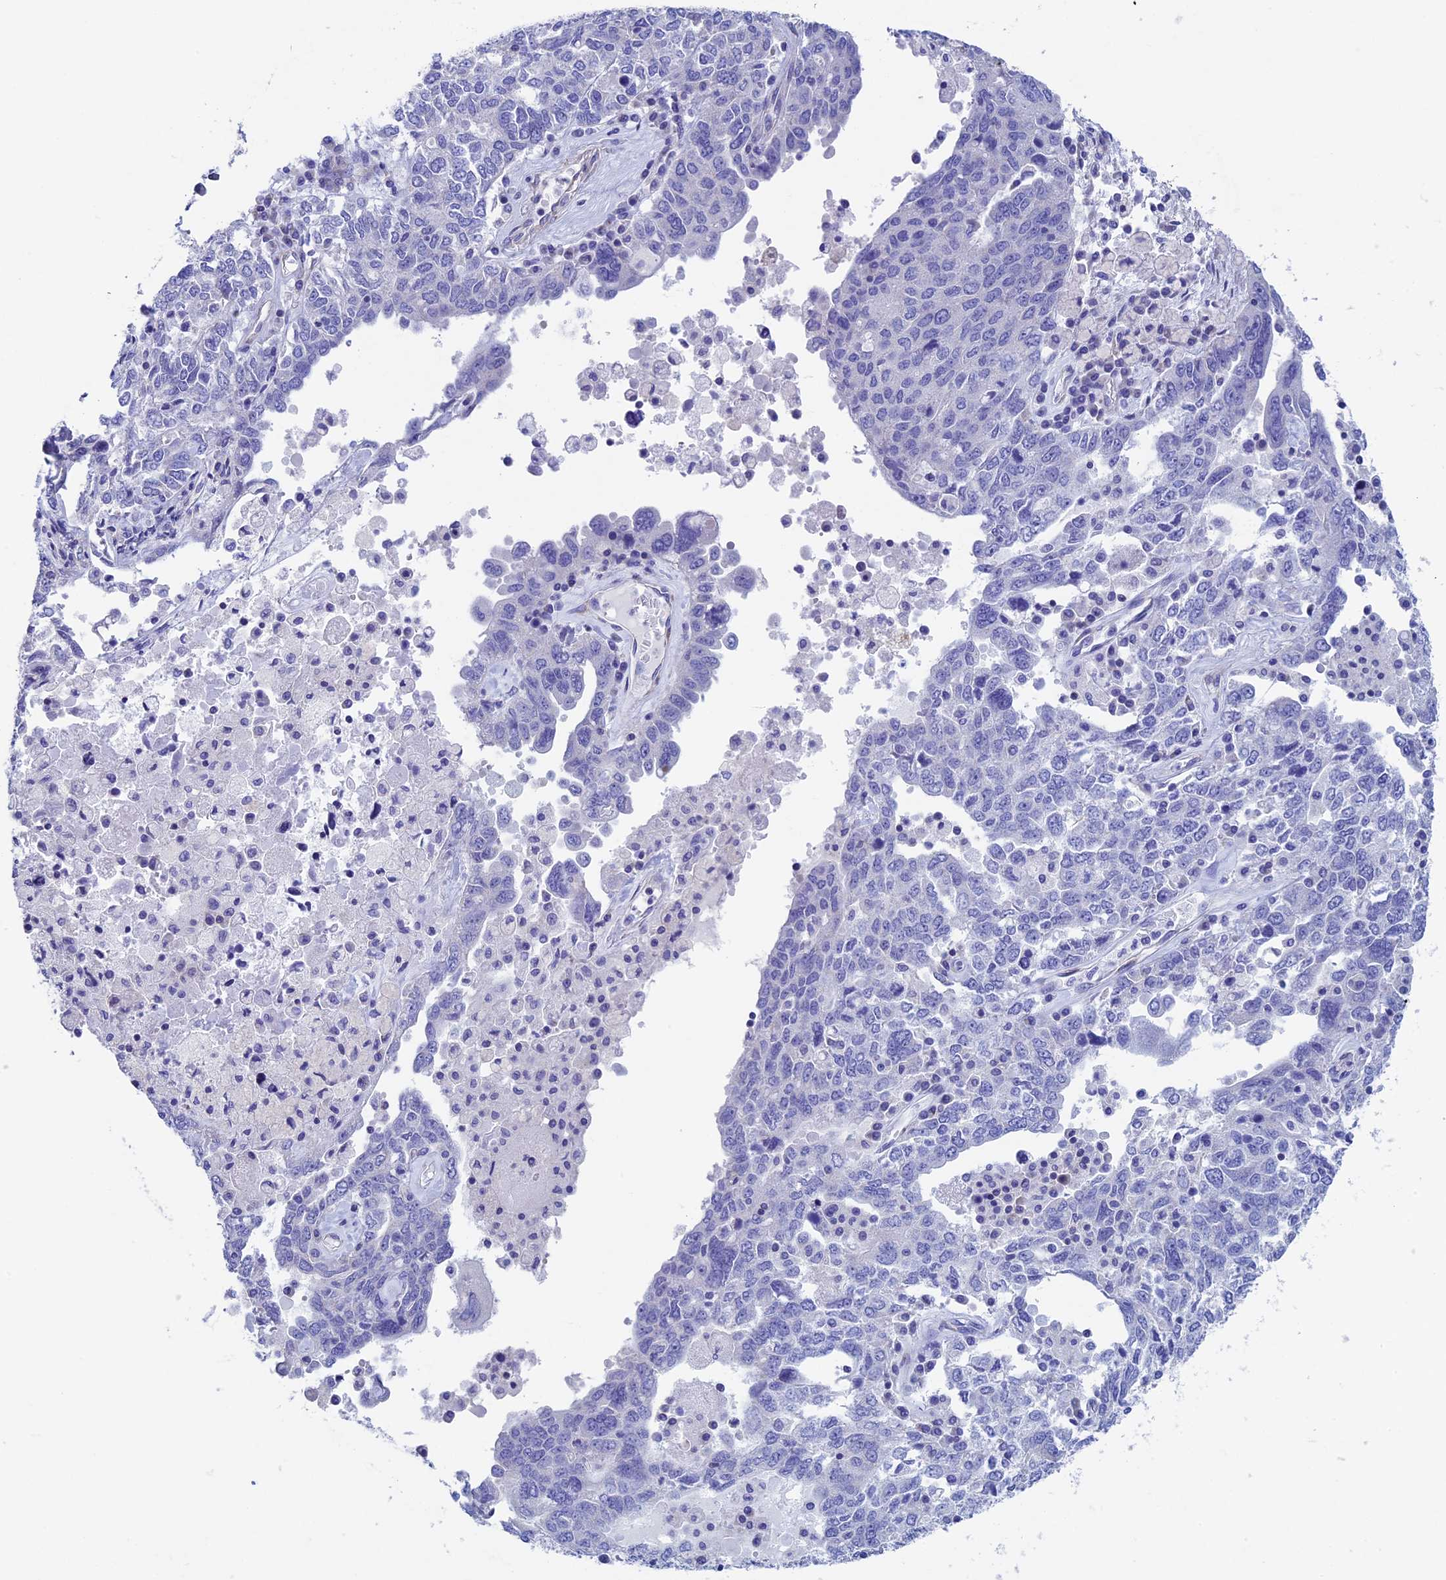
{"staining": {"intensity": "negative", "quantity": "none", "location": "none"}, "tissue": "ovarian cancer", "cell_type": "Tumor cells", "image_type": "cancer", "snomed": [{"axis": "morphology", "description": "Carcinoma, endometroid"}, {"axis": "topography", "description": "Ovary"}], "caption": "DAB (3,3'-diaminobenzidine) immunohistochemical staining of human ovarian endometroid carcinoma reveals no significant expression in tumor cells.", "gene": "SEPTIN1", "patient": {"sex": "female", "age": 62}}